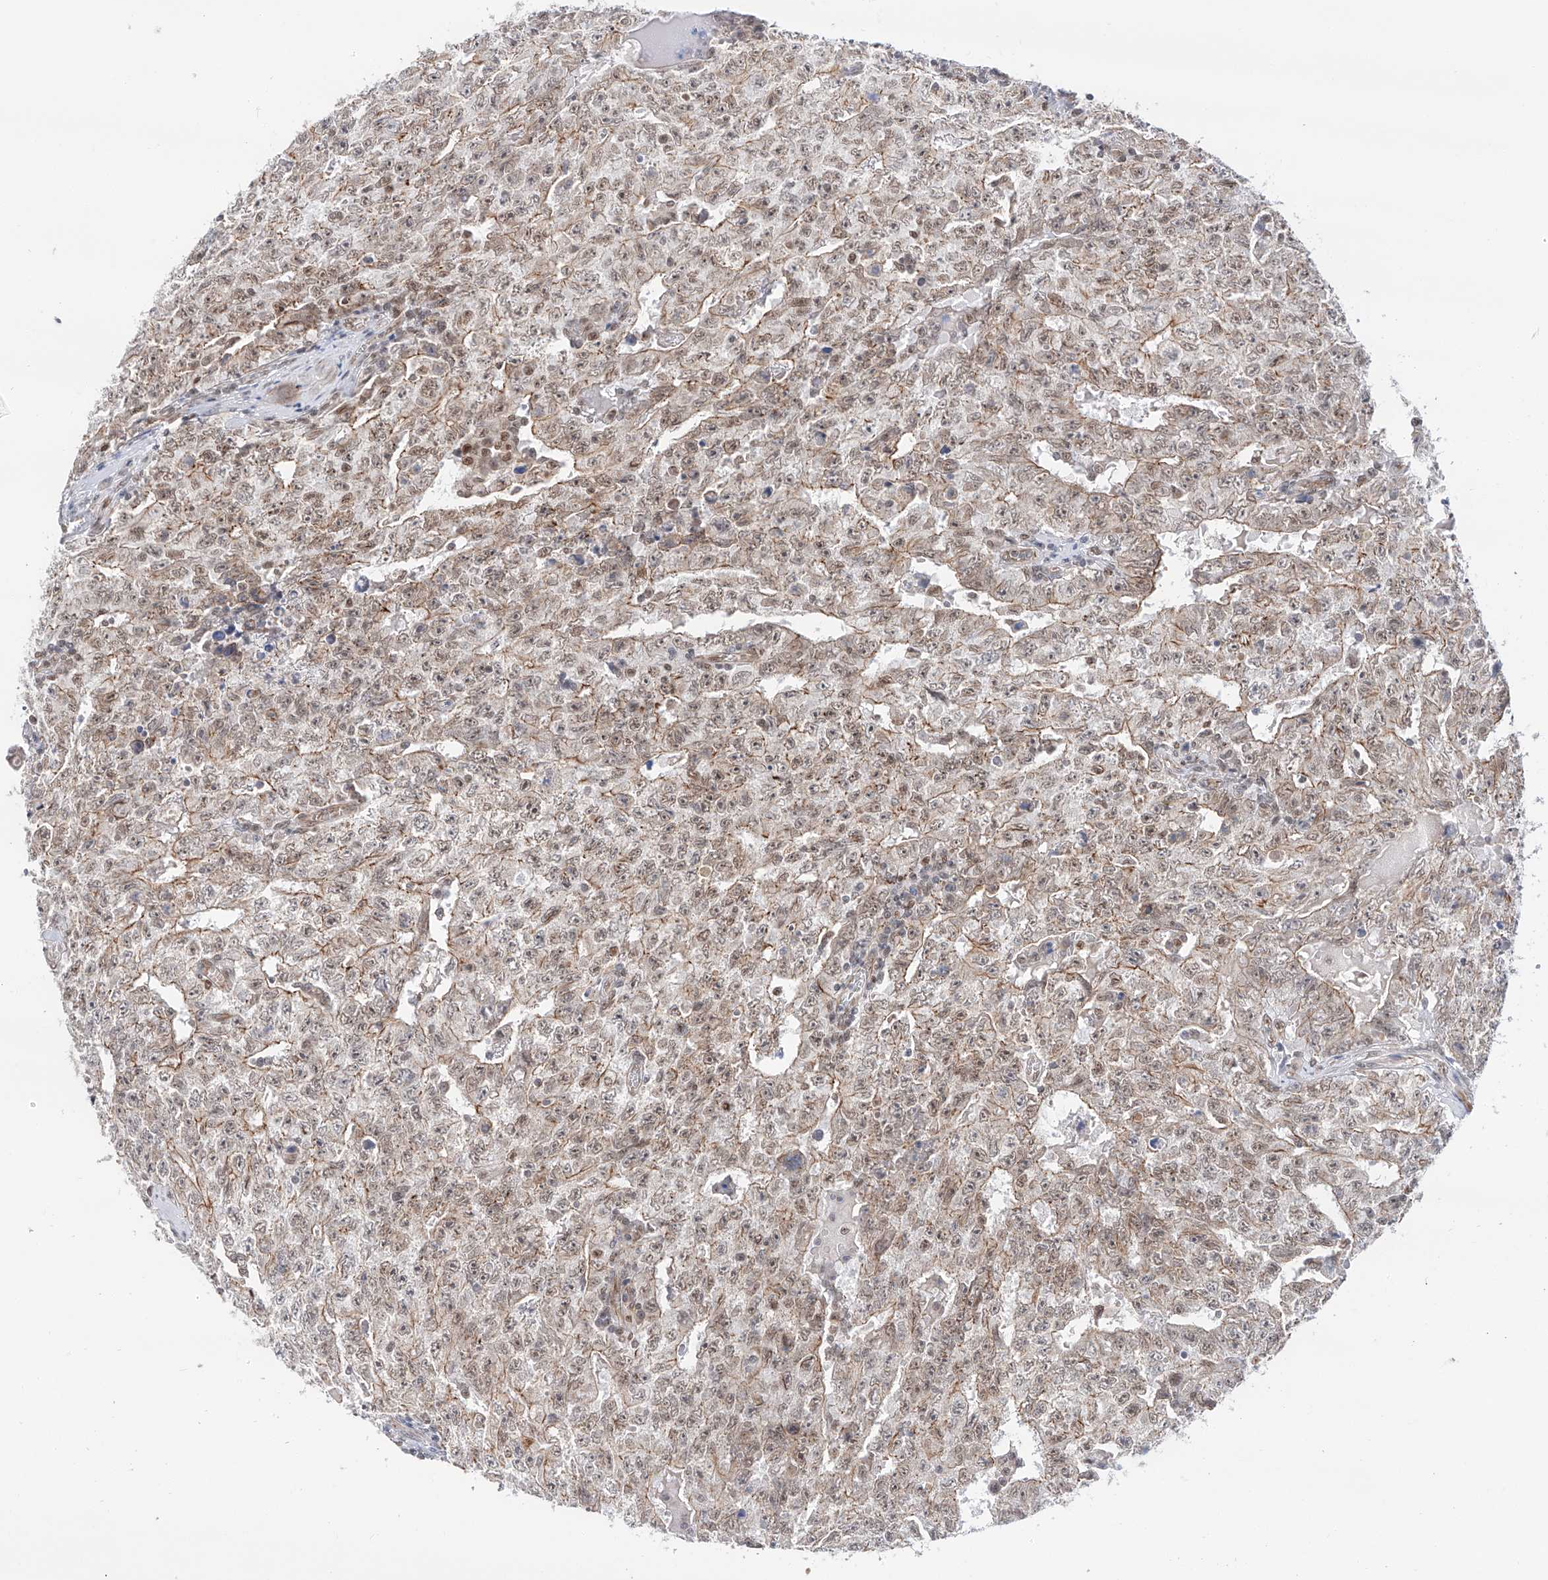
{"staining": {"intensity": "weak", "quantity": ">75%", "location": "cytoplasmic/membranous,nuclear"}, "tissue": "testis cancer", "cell_type": "Tumor cells", "image_type": "cancer", "snomed": [{"axis": "morphology", "description": "Carcinoma, Embryonal, NOS"}, {"axis": "topography", "description": "Testis"}], "caption": "IHC staining of testis cancer, which reveals low levels of weak cytoplasmic/membranous and nuclear expression in about >75% of tumor cells indicating weak cytoplasmic/membranous and nuclear protein positivity. The staining was performed using DAB (3,3'-diaminobenzidine) (brown) for protein detection and nuclei were counterstained in hematoxylin (blue).", "gene": "POGK", "patient": {"sex": "male", "age": 26}}